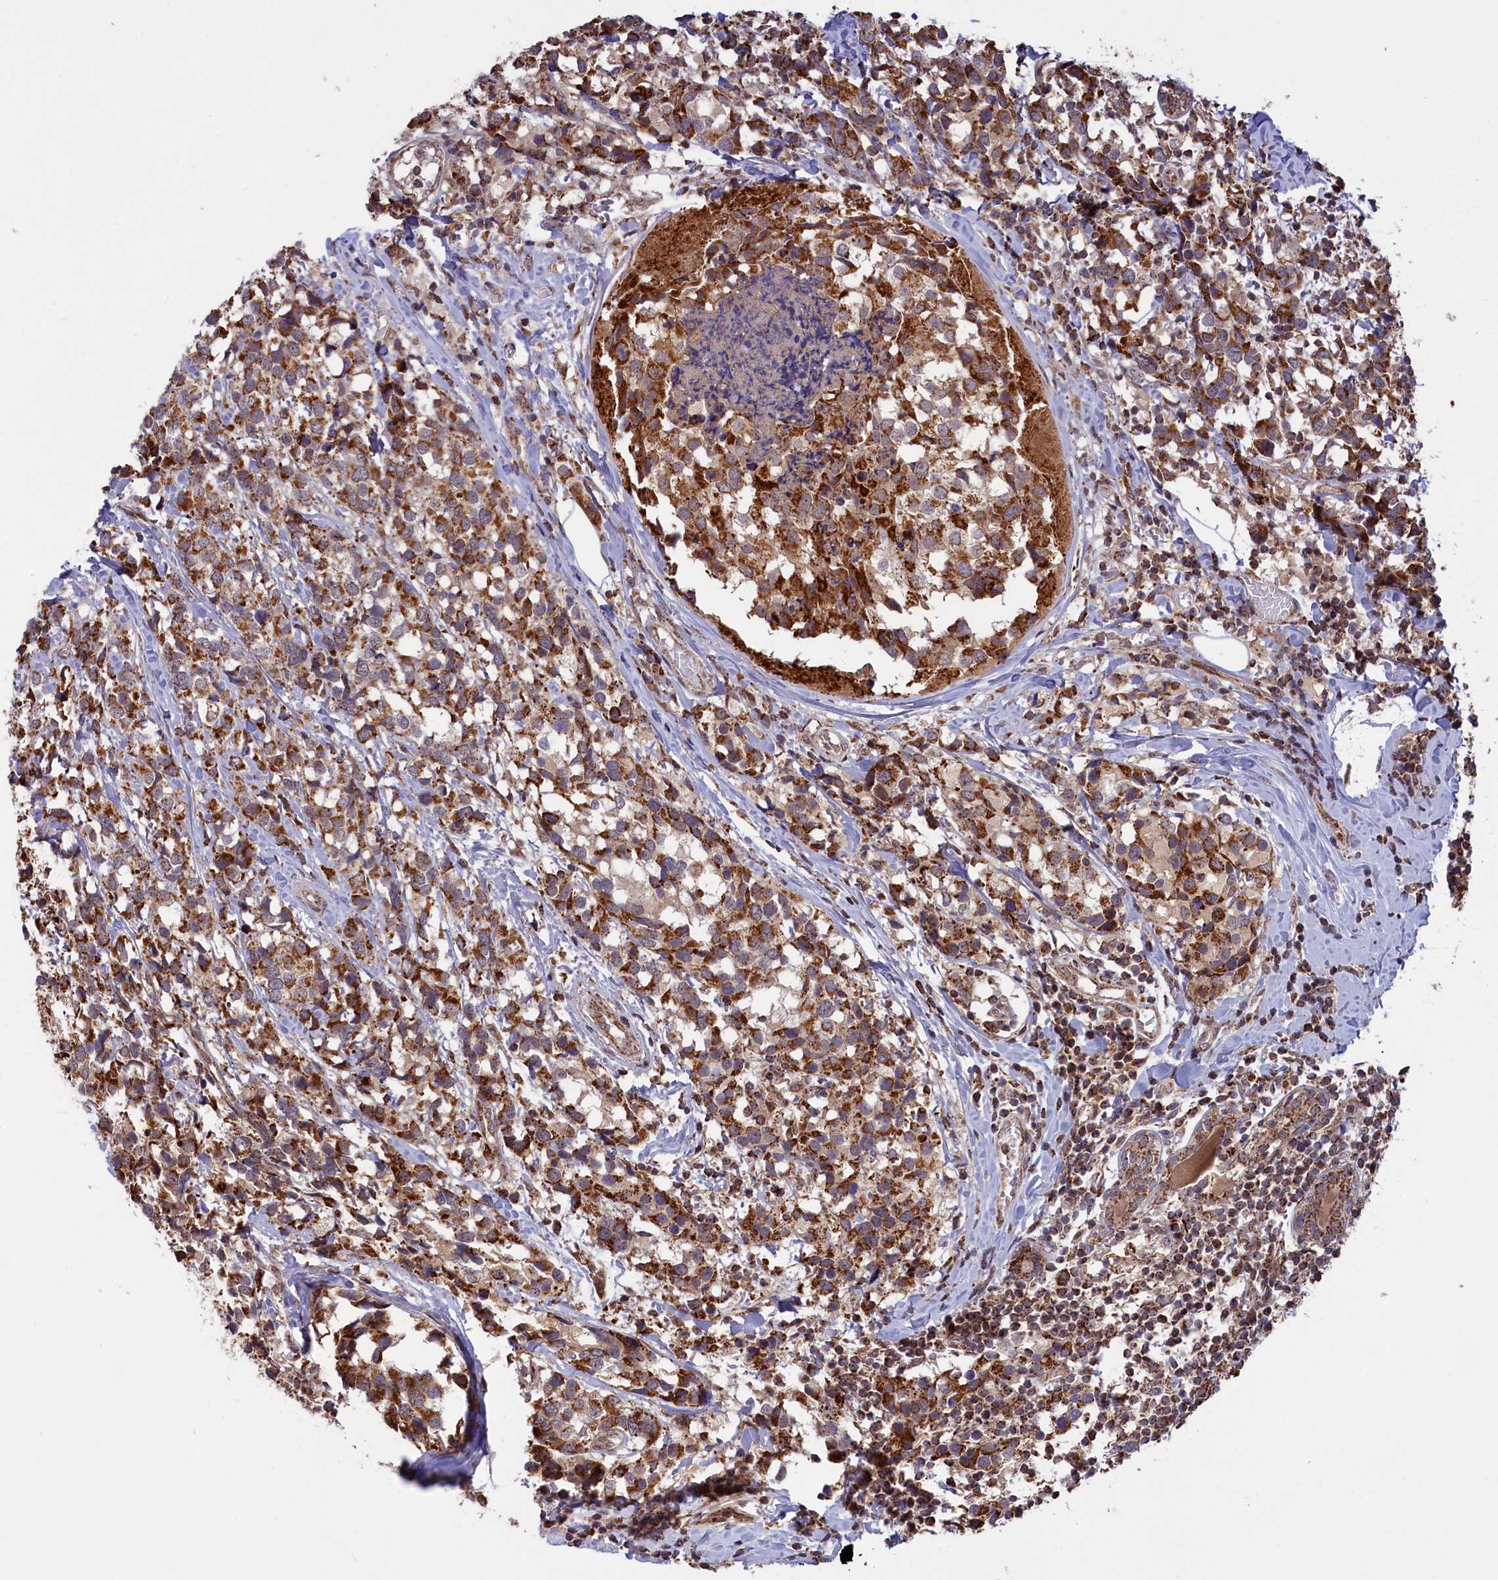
{"staining": {"intensity": "strong", "quantity": ">75%", "location": "cytoplasmic/membranous"}, "tissue": "breast cancer", "cell_type": "Tumor cells", "image_type": "cancer", "snomed": [{"axis": "morphology", "description": "Lobular carcinoma"}, {"axis": "topography", "description": "Breast"}], "caption": "Breast cancer stained with a protein marker exhibits strong staining in tumor cells.", "gene": "DUS3L", "patient": {"sex": "female", "age": 59}}